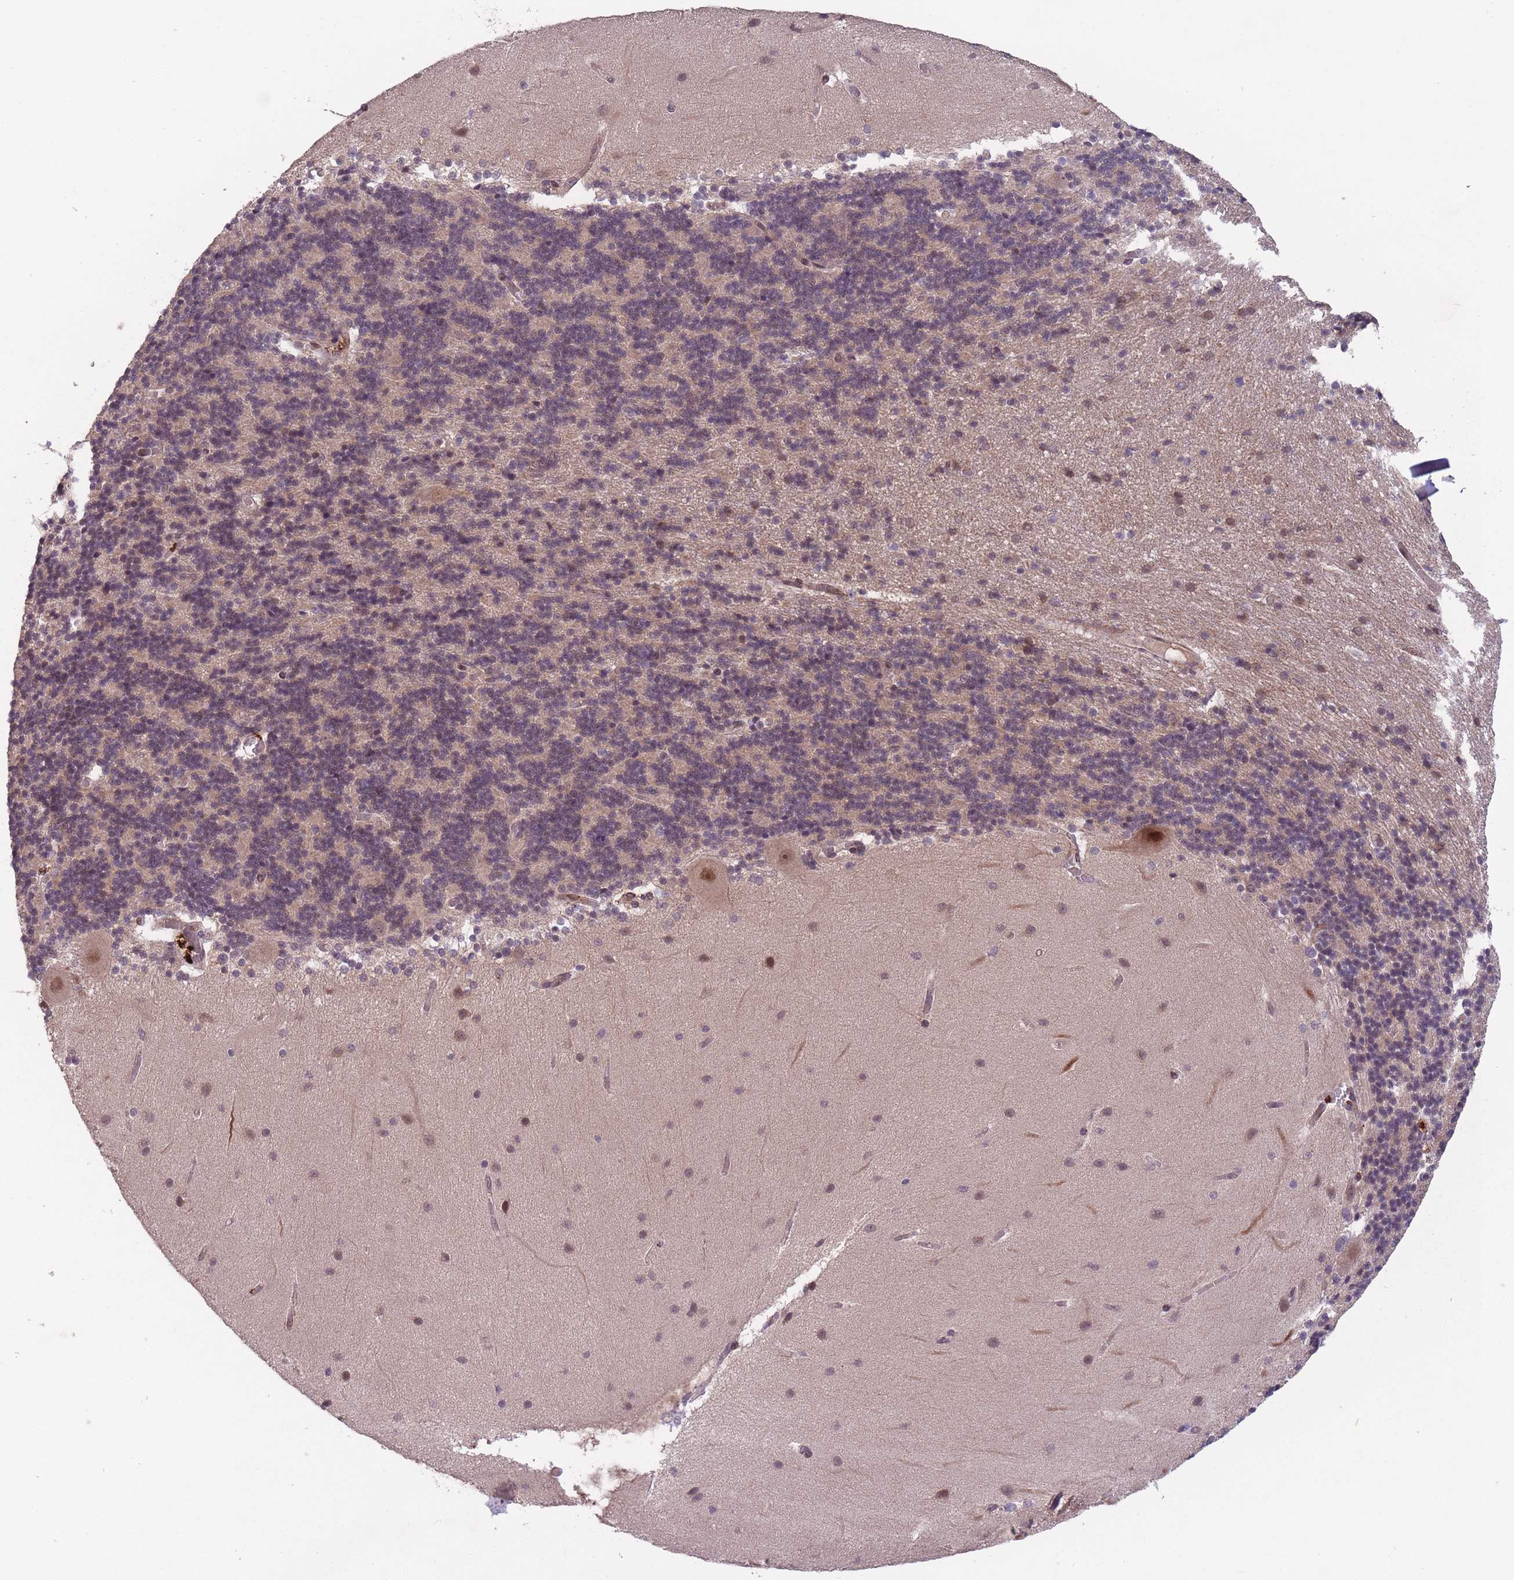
{"staining": {"intensity": "weak", "quantity": "25%-75%", "location": "cytoplasmic/membranous"}, "tissue": "cerebellum", "cell_type": "Cells in granular layer", "image_type": "normal", "snomed": [{"axis": "morphology", "description": "Normal tissue, NOS"}, {"axis": "topography", "description": "Cerebellum"}], "caption": "Immunohistochemistry photomicrograph of benign cerebellum: human cerebellum stained using immunohistochemistry demonstrates low levels of weak protein expression localized specifically in the cytoplasmic/membranous of cells in granular layer, appearing as a cytoplasmic/membranous brown color.", "gene": "SECTM1", "patient": {"sex": "female", "age": 54}}